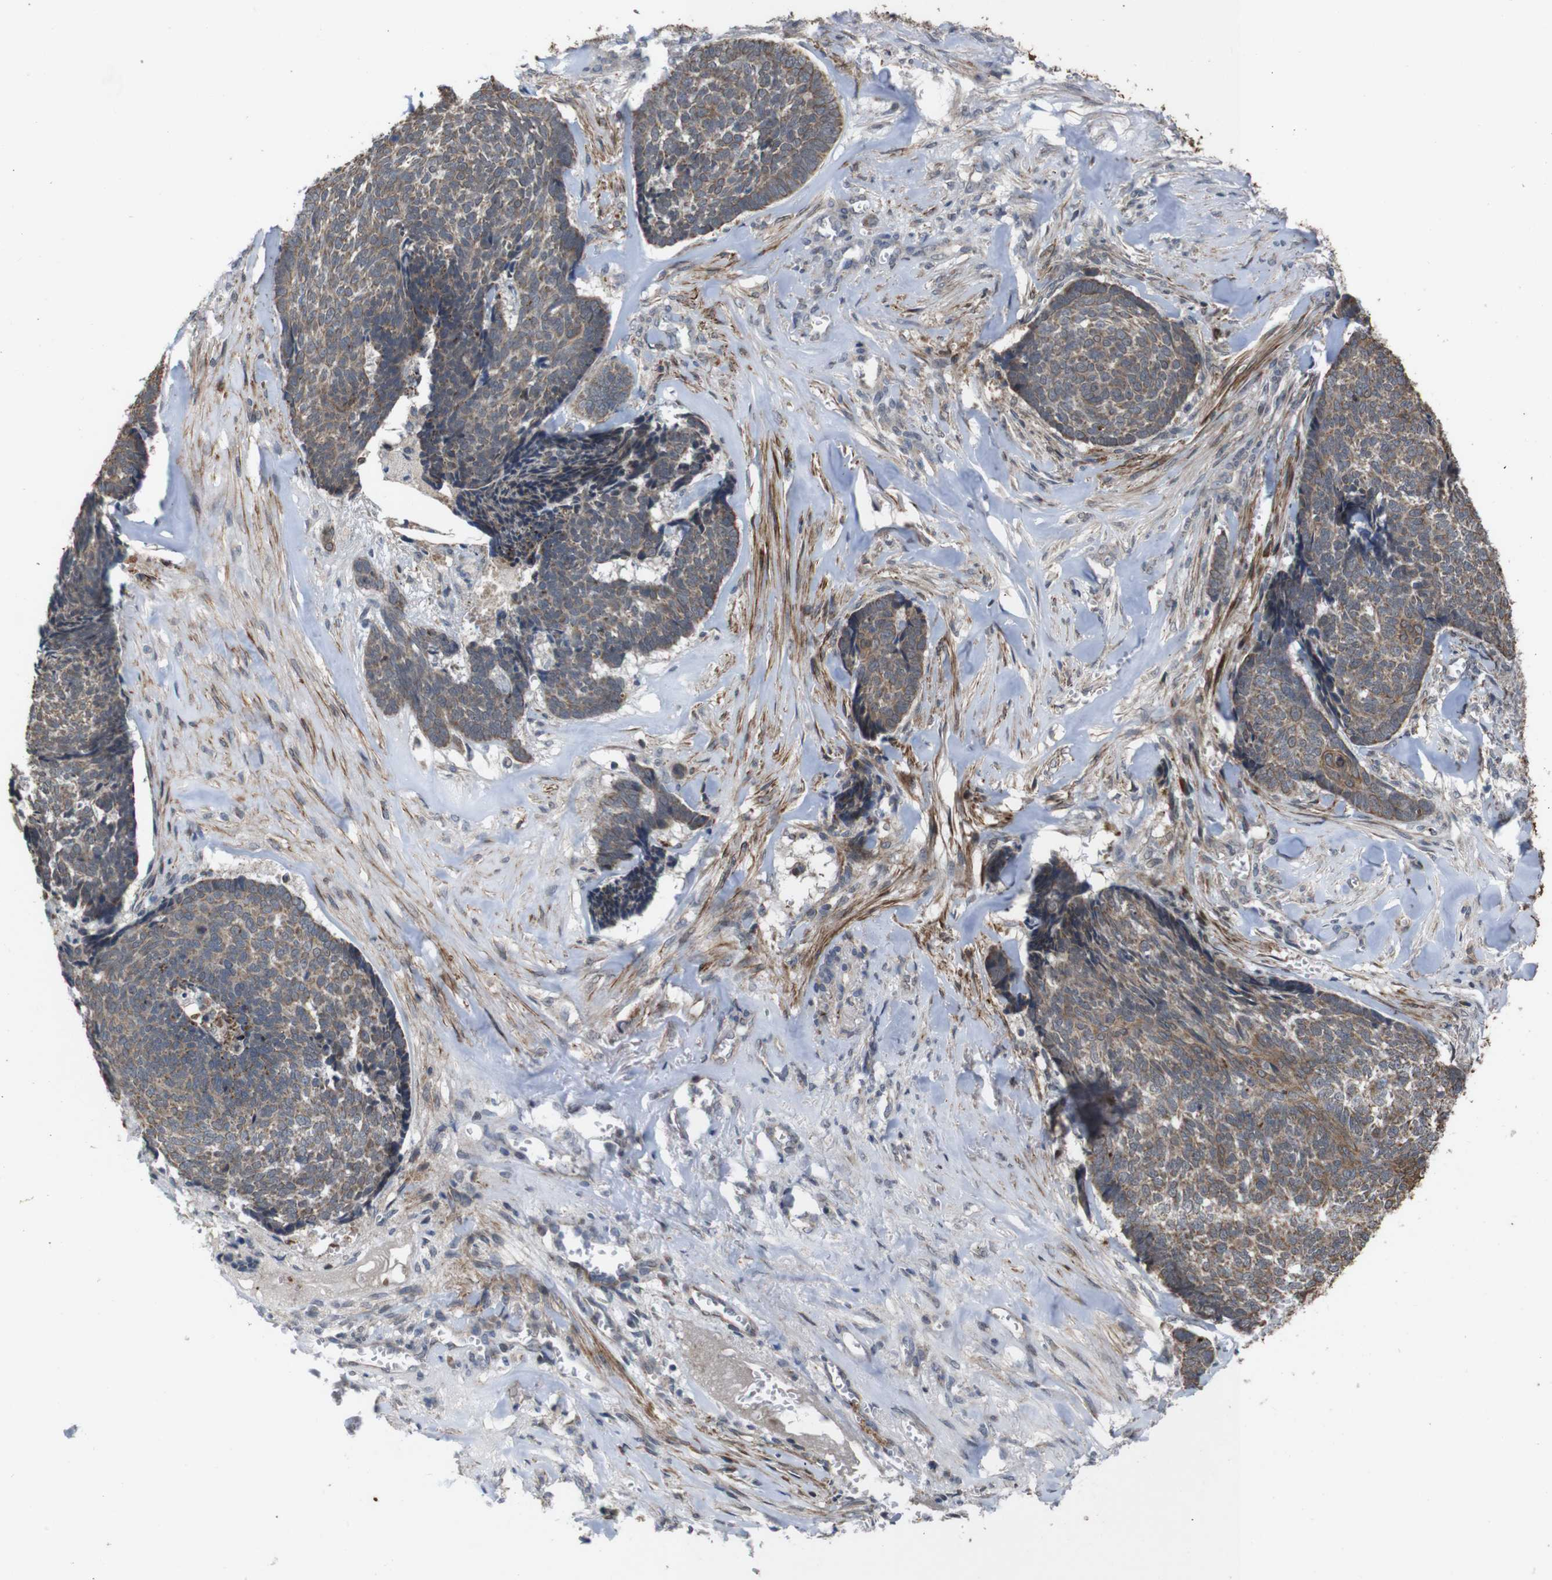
{"staining": {"intensity": "moderate", "quantity": ">75%", "location": "cytoplasmic/membranous"}, "tissue": "skin cancer", "cell_type": "Tumor cells", "image_type": "cancer", "snomed": [{"axis": "morphology", "description": "Basal cell carcinoma"}, {"axis": "topography", "description": "Skin"}], "caption": "A histopathology image of skin basal cell carcinoma stained for a protein displays moderate cytoplasmic/membranous brown staining in tumor cells.", "gene": "ATP7B", "patient": {"sex": "male", "age": 84}}